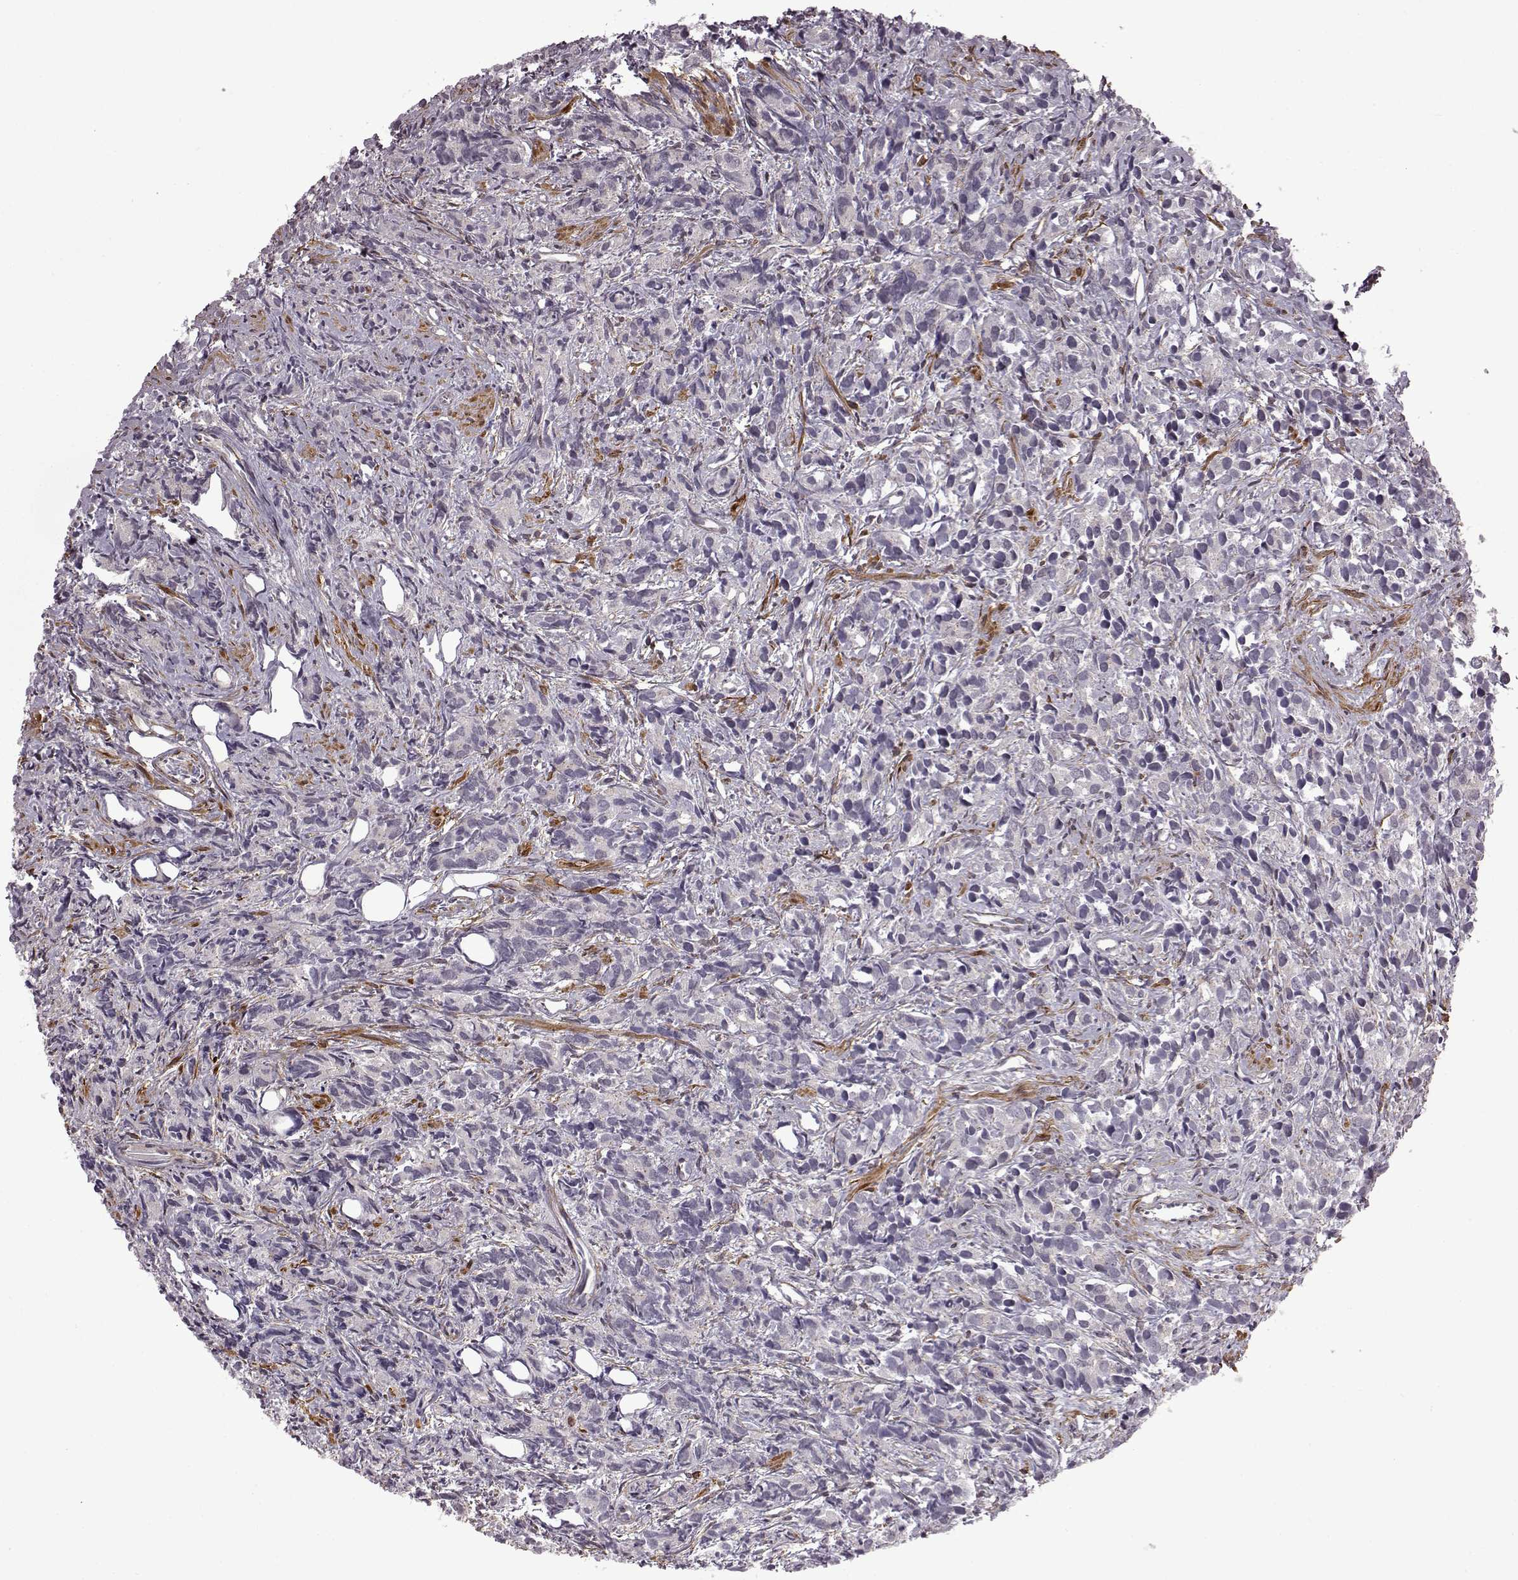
{"staining": {"intensity": "negative", "quantity": "none", "location": "none"}, "tissue": "prostate cancer", "cell_type": "Tumor cells", "image_type": "cancer", "snomed": [{"axis": "morphology", "description": "Adenocarcinoma, High grade"}, {"axis": "topography", "description": "Prostate"}], "caption": "DAB immunohistochemical staining of human prostate cancer (adenocarcinoma (high-grade)) demonstrates no significant expression in tumor cells.", "gene": "SYNPO2", "patient": {"sex": "male", "age": 84}}